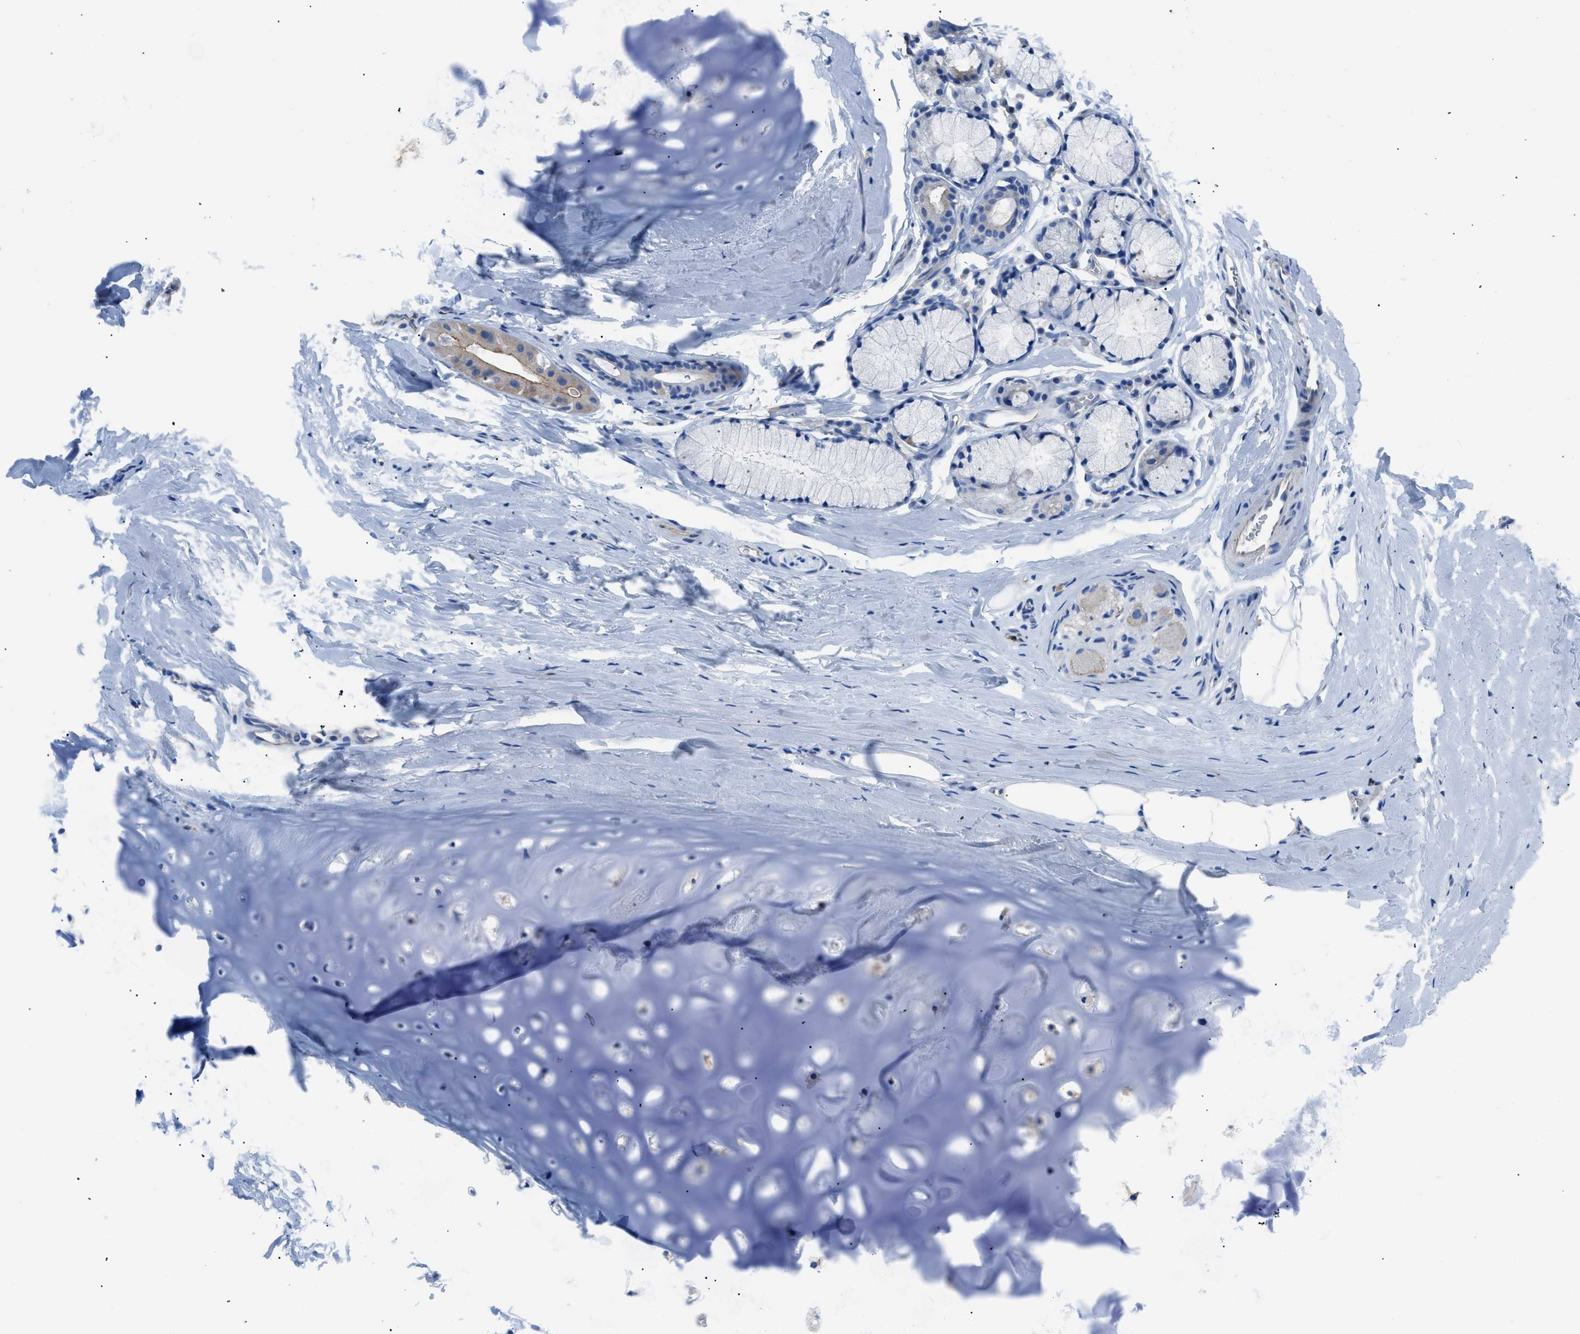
{"staining": {"intensity": "negative", "quantity": "none", "location": "none"}, "tissue": "adipose tissue", "cell_type": "Adipocytes", "image_type": "normal", "snomed": [{"axis": "morphology", "description": "Normal tissue, NOS"}, {"axis": "topography", "description": "Cartilage tissue"}, {"axis": "topography", "description": "Bronchus"}], "caption": "A high-resolution histopathology image shows IHC staining of normal adipose tissue, which demonstrates no significant expression in adipocytes.", "gene": "ITPR1", "patient": {"sex": "female", "age": 53}}